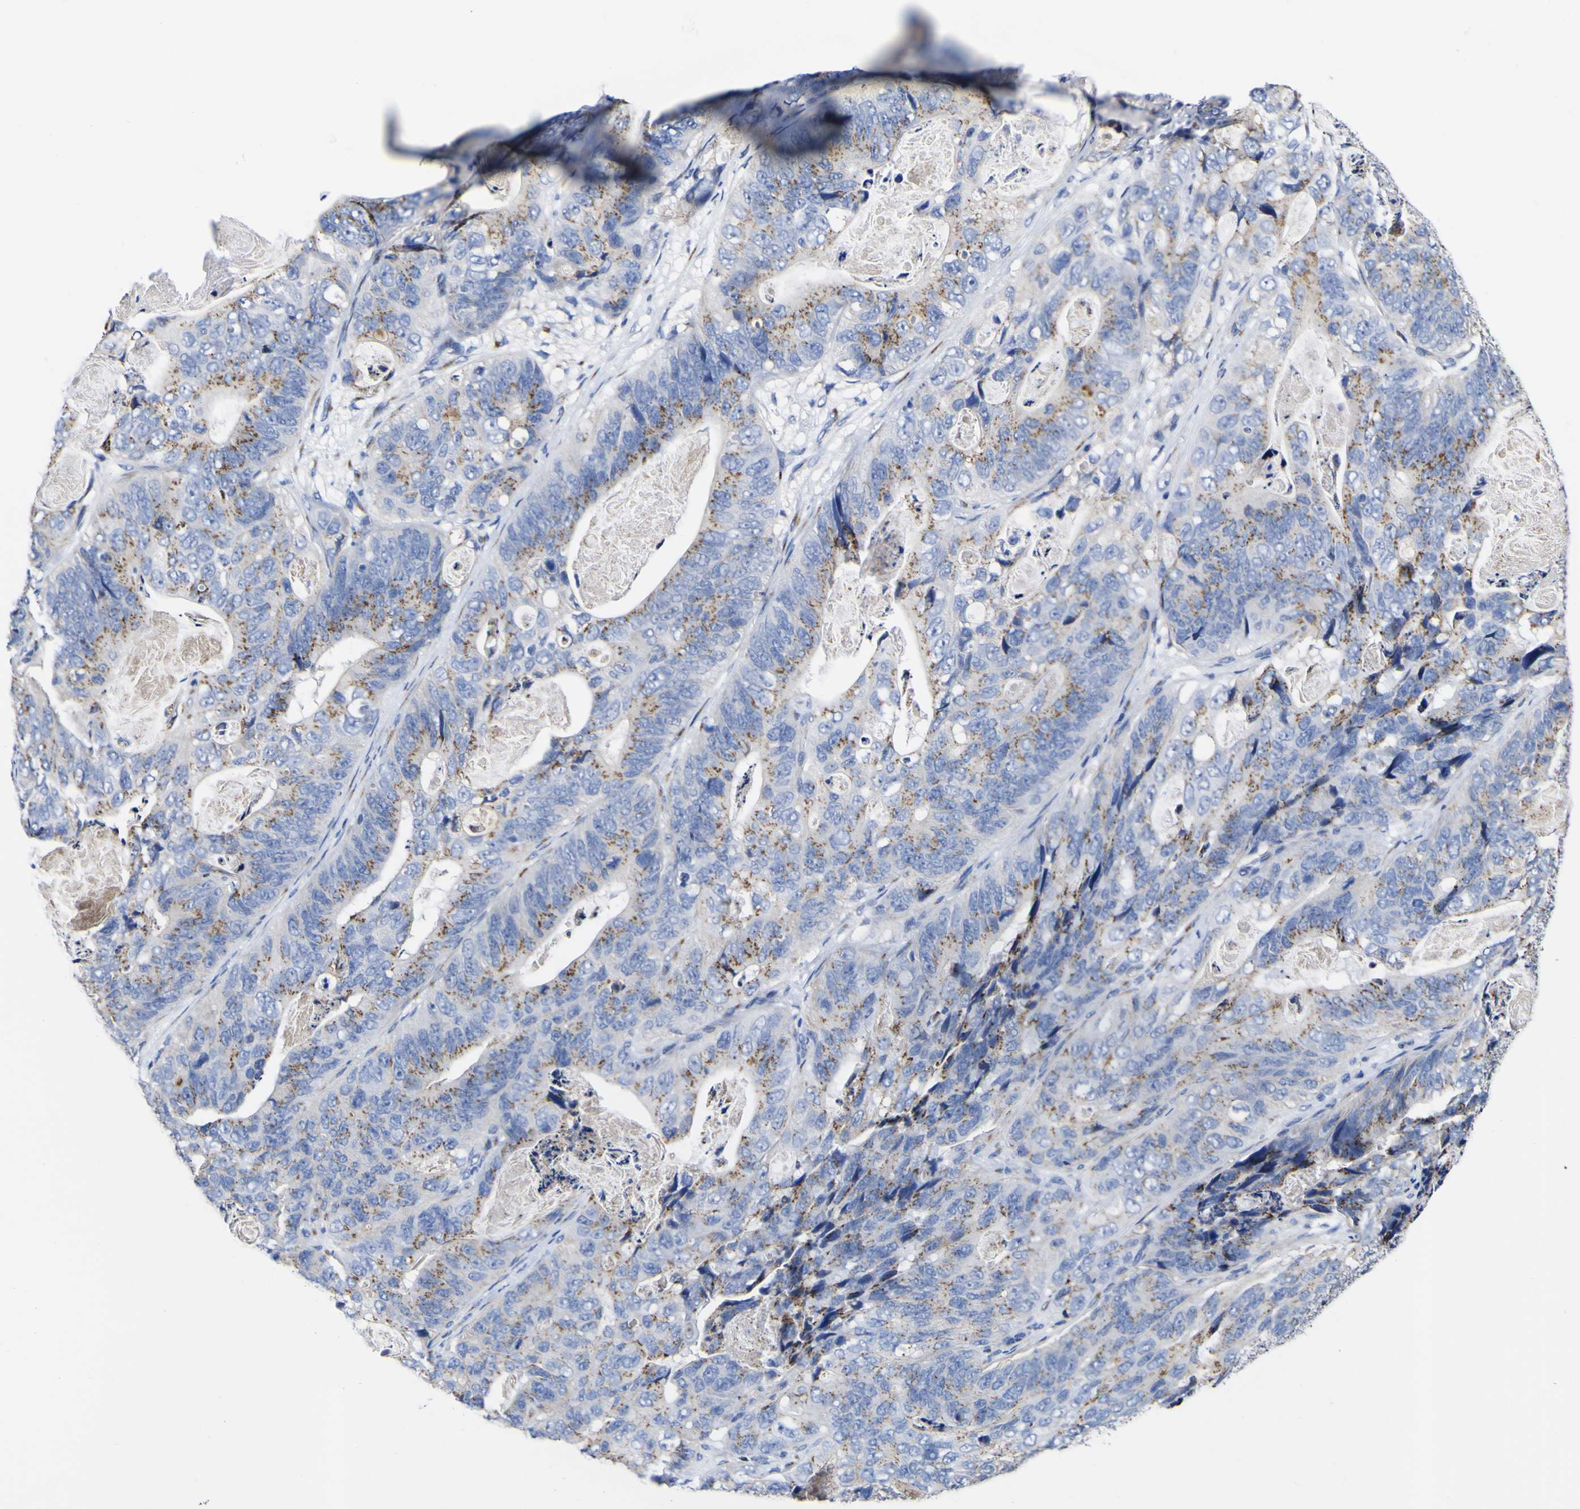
{"staining": {"intensity": "weak", "quantity": "<25%", "location": "cytoplasmic/membranous"}, "tissue": "stomach cancer", "cell_type": "Tumor cells", "image_type": "cancer", "snomed": [{"axis": "morphology", "description": "Adenocarcinoma, NOS"}, {"axis": "topography", "description": "Stomach"}], "caption": "Tumor cells show no significant positivity in stomach cancer (adenocarcinoma). (DAB (3,3'-diaminobenzidine) IHC with hematoxylin counter stain).", "gene": "GOLM1", "patient": {"sex": "female", "age": 89}}